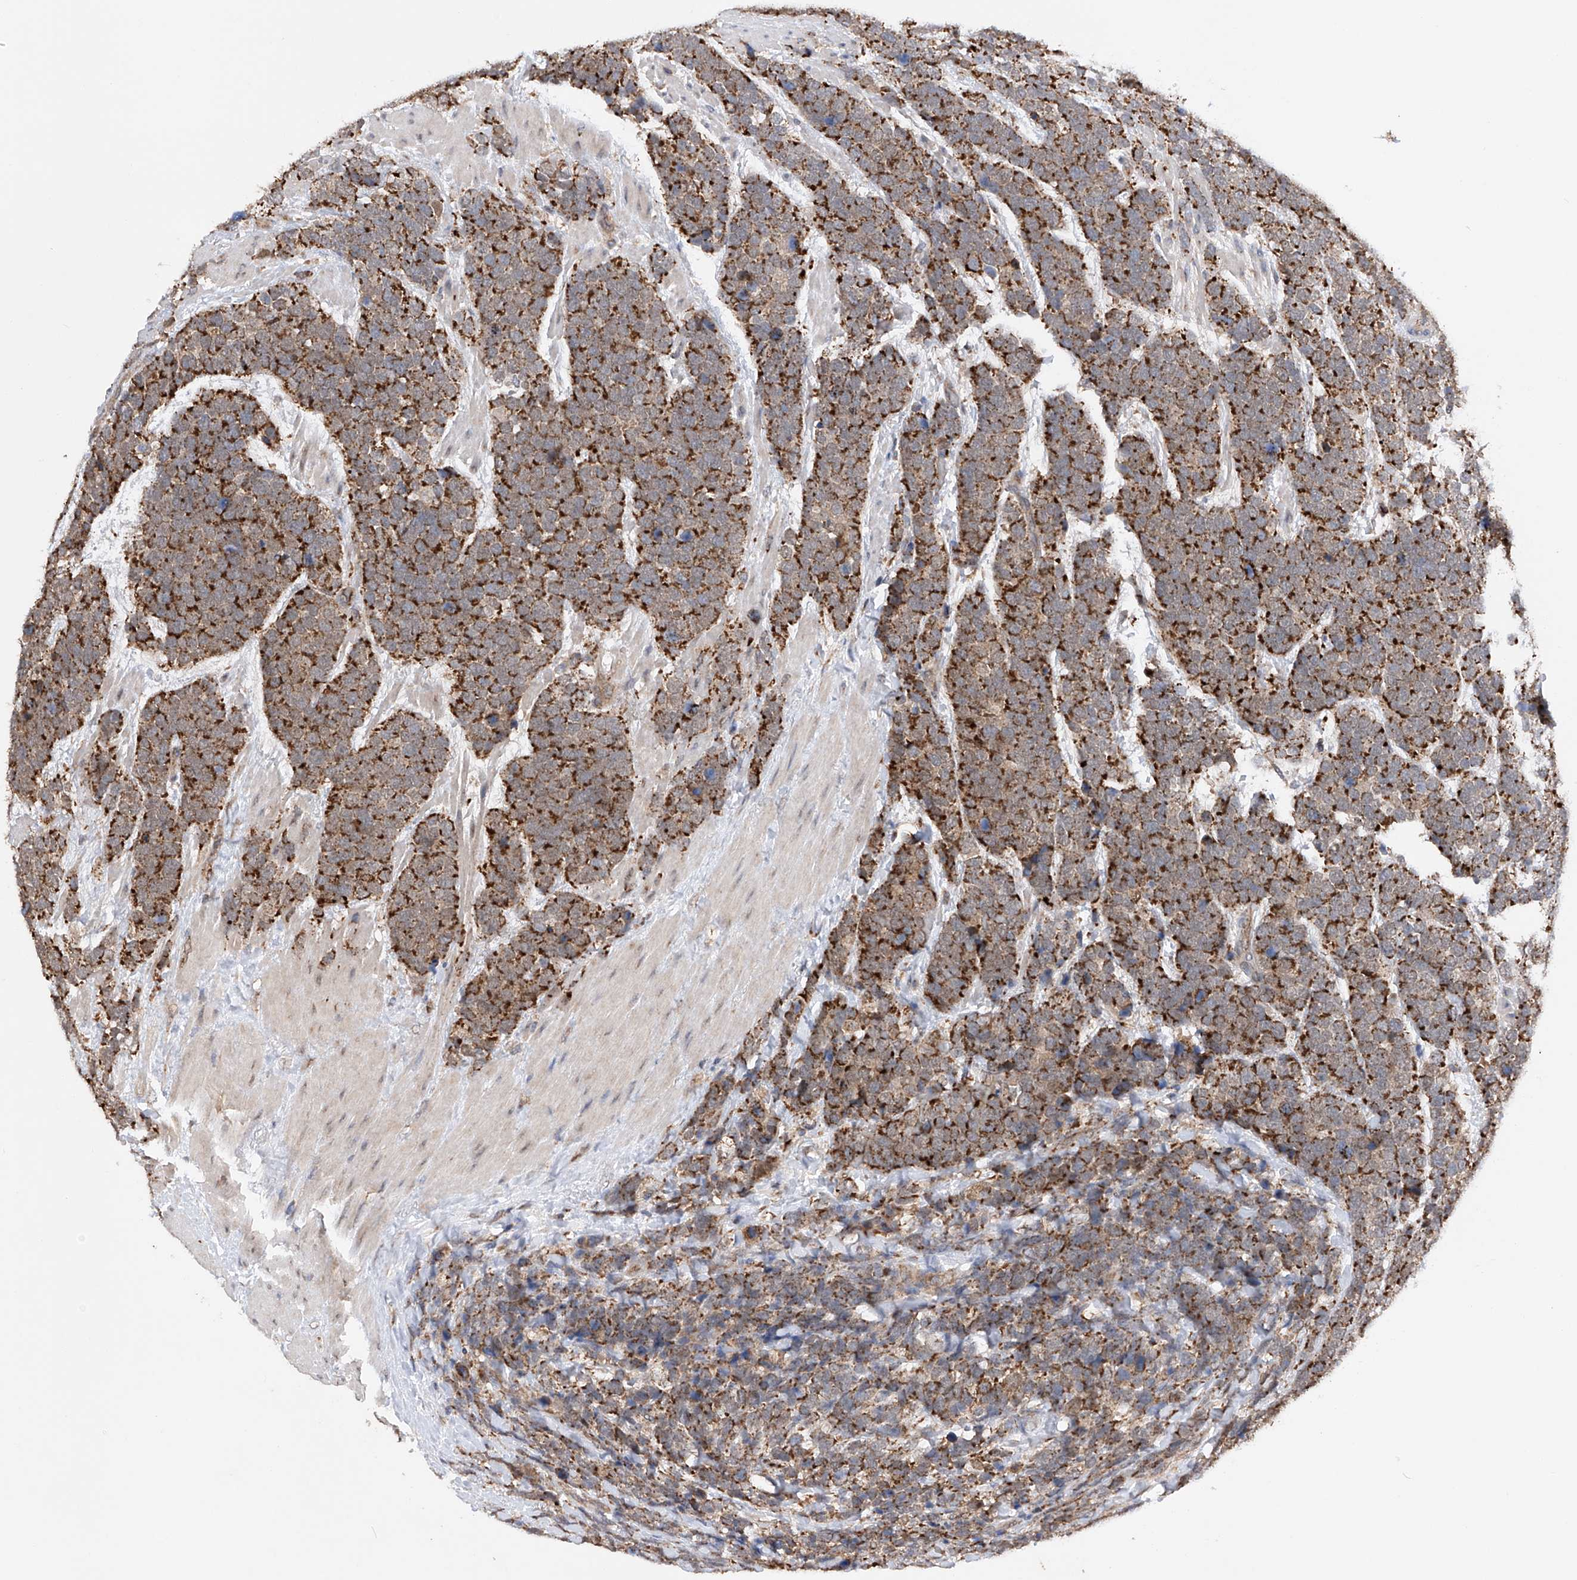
{"staining": {"intensity": "strong", "quantity": ">75%", "location": "cytoplasmic/membranous"}, "tissue": "urothelial cancer", "cell_type": "Tumor cells", "image_type": "cancer", "snomed": [{"axis": "morphology", "description": "Urothelial carcinoma, High grade"}, {"axis": "topography", "description": "Urinary bladder"}], "caption": "Urothelial cancer stained with immunohistochemistry (IHC) displays strong cytoplasmic/membranous expression in approximately >75% of tumor cells.", "gene": "SDHAF4", "patient": {"sex": "female", "age": 82}}